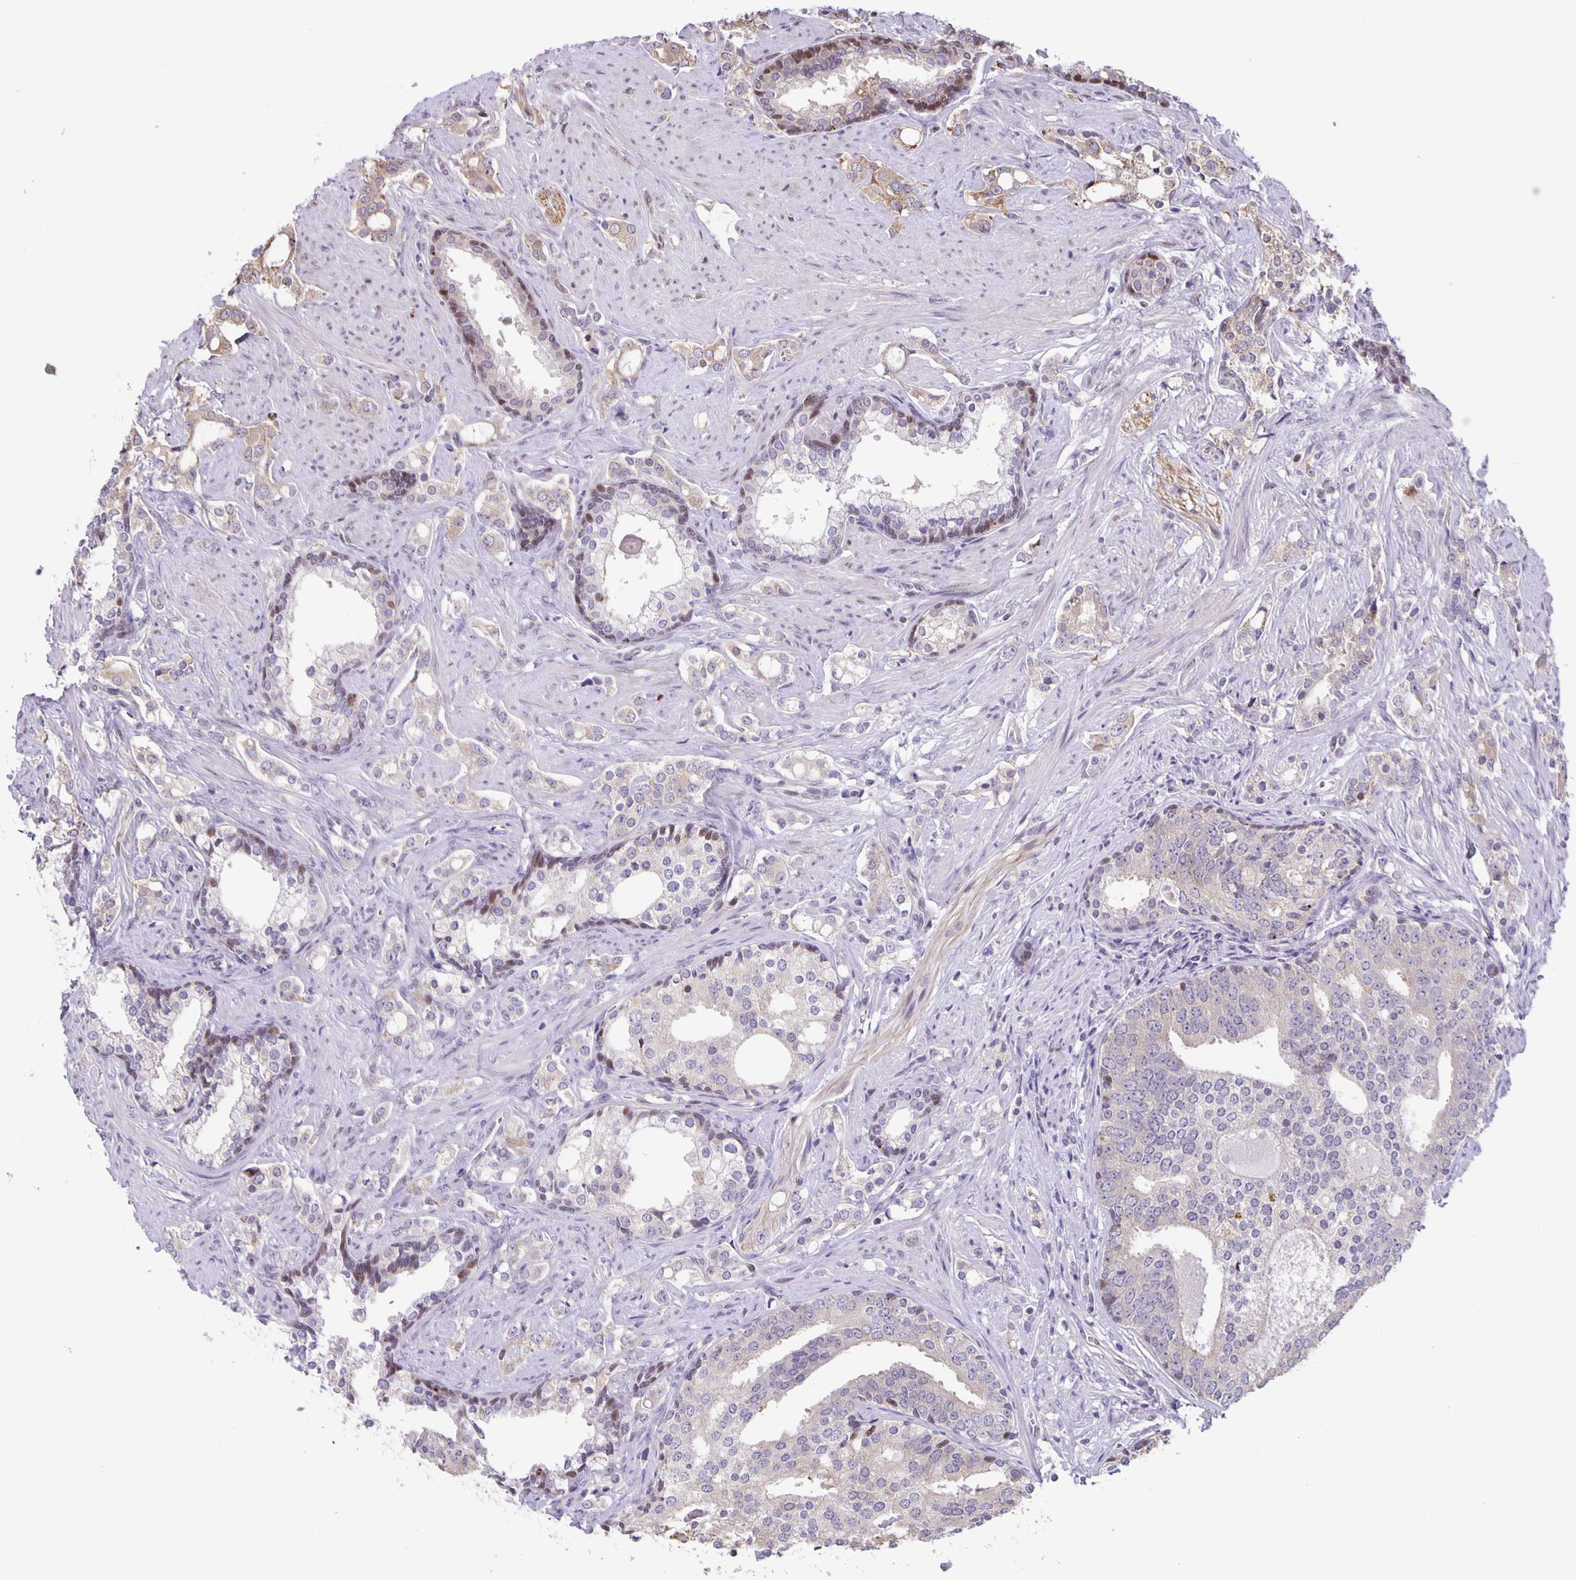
{"staining": {"intensity": "weak", "quantity": "<25%", "location": "cytoplasmic/membranous"}, "tissue": "prostate cancer", "cell_type": "Tumor cells", "image_type": "cancer", "snomed": [{"axis": "morphology", "description": "Adenocarcinoma, Medium grade"}, {"axis": "topography", "description": "Prostate"}], "caption": "Immunohistochemical staining of human medium-grade adenocarcinoma (prostate) demonstrates no significant positivity in tumor cells. Nuclei are stained in blue.", "gene": "MAPK12", "patient": {"sex": "male", "age": 57}}